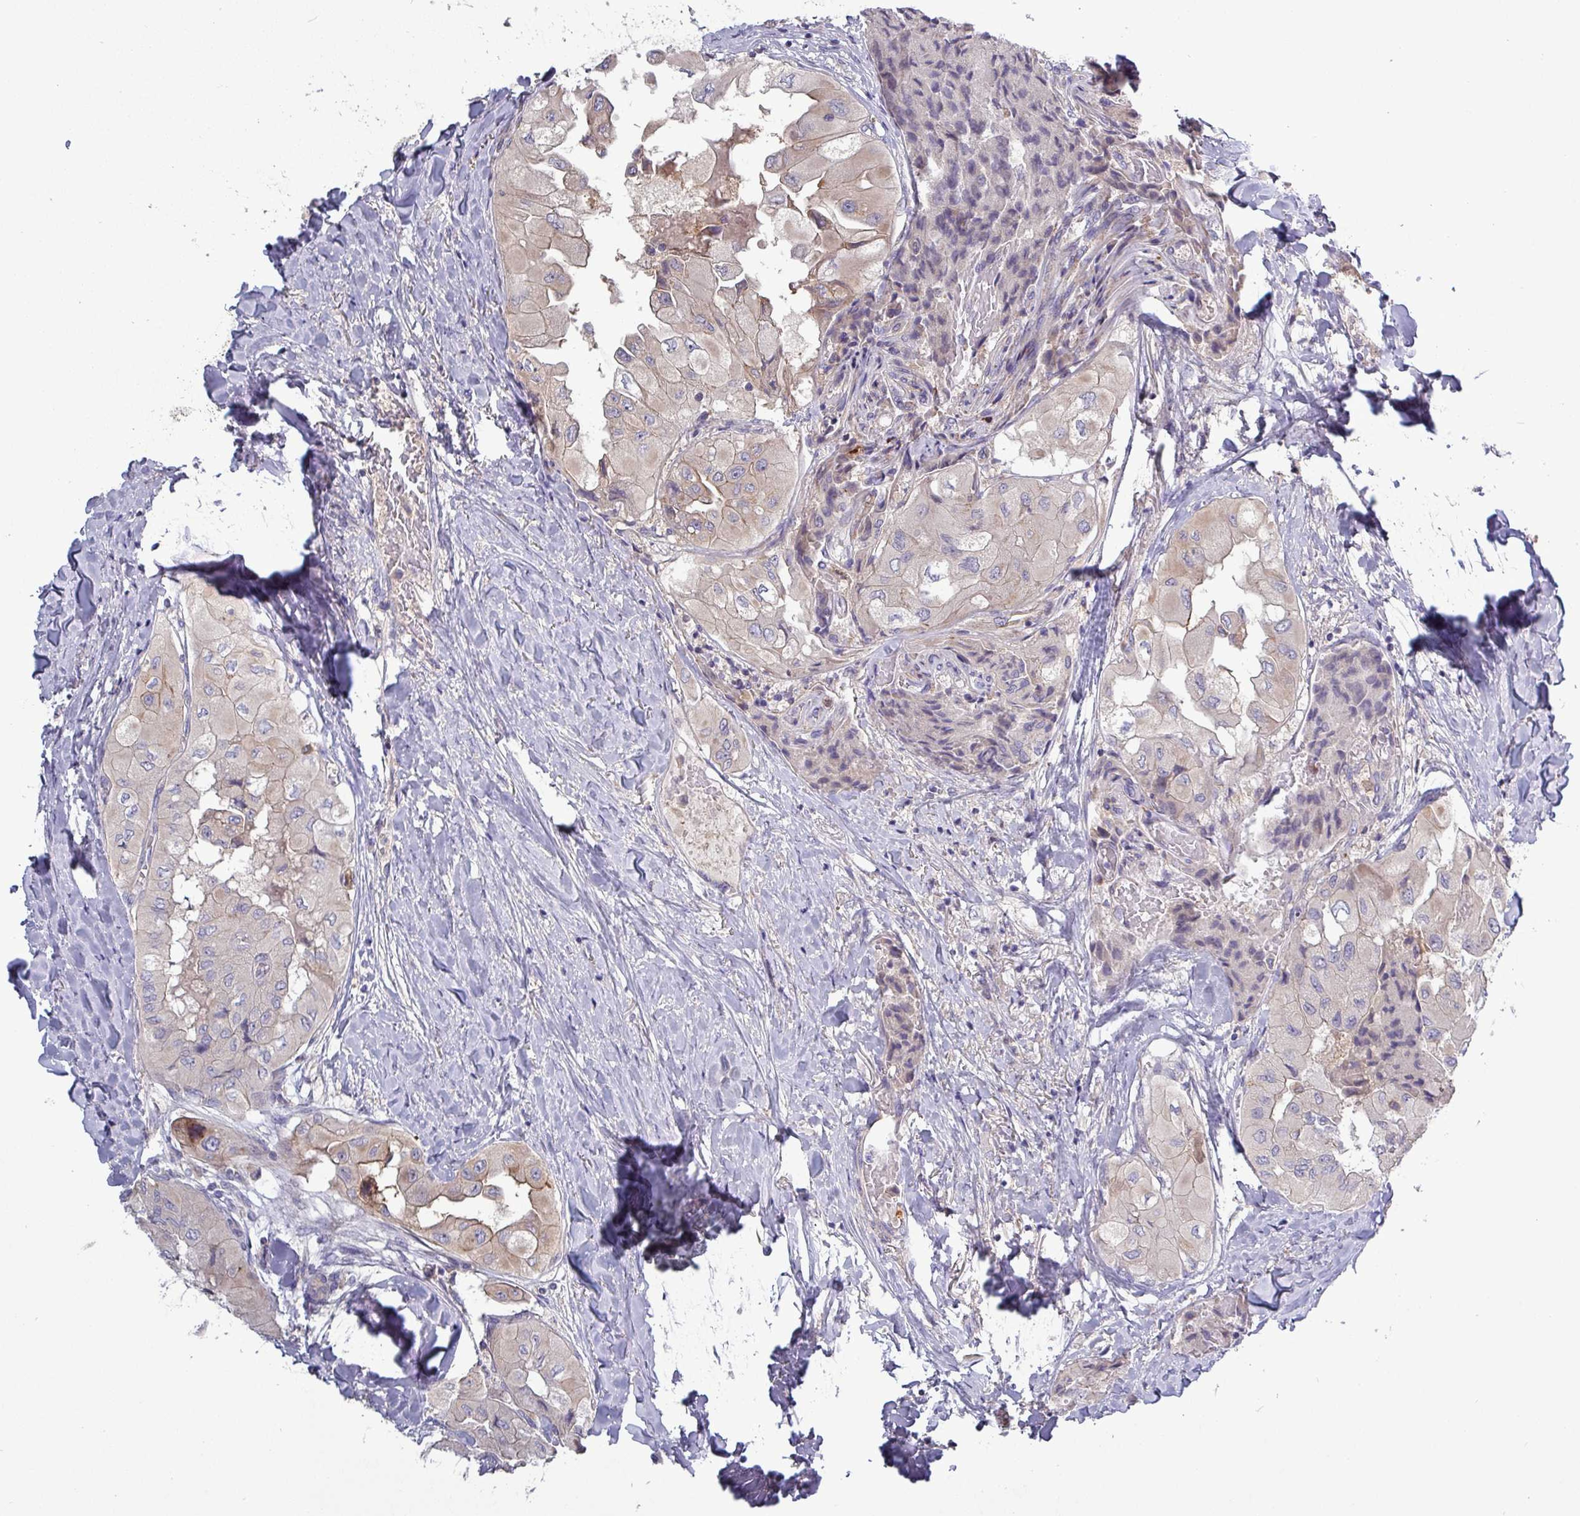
{"staining": {"intensity": "negative", "quantity": "none", "location": "none"}, "tissue": "thyroid cancer", "cell_type": "Tumor cells", "image_type": "cancer", "snomed": [{"axis": "morphology", "description": "Normal tissue, NOS"}, {"axis": "morphology", "description": "Papillary adenocarcinoma, NOS"}, {"axis": "topography", "description": "Thyroid gland"}], "caption": "High power microscopy photomicrograph of an immunohistochemistry photomicrograph of thyroid papillary adenocarcinoma, revealing no significant staining in tumor cells.", "gene": "PLIN2", "patient": {"sex": "female", "age": 59}}